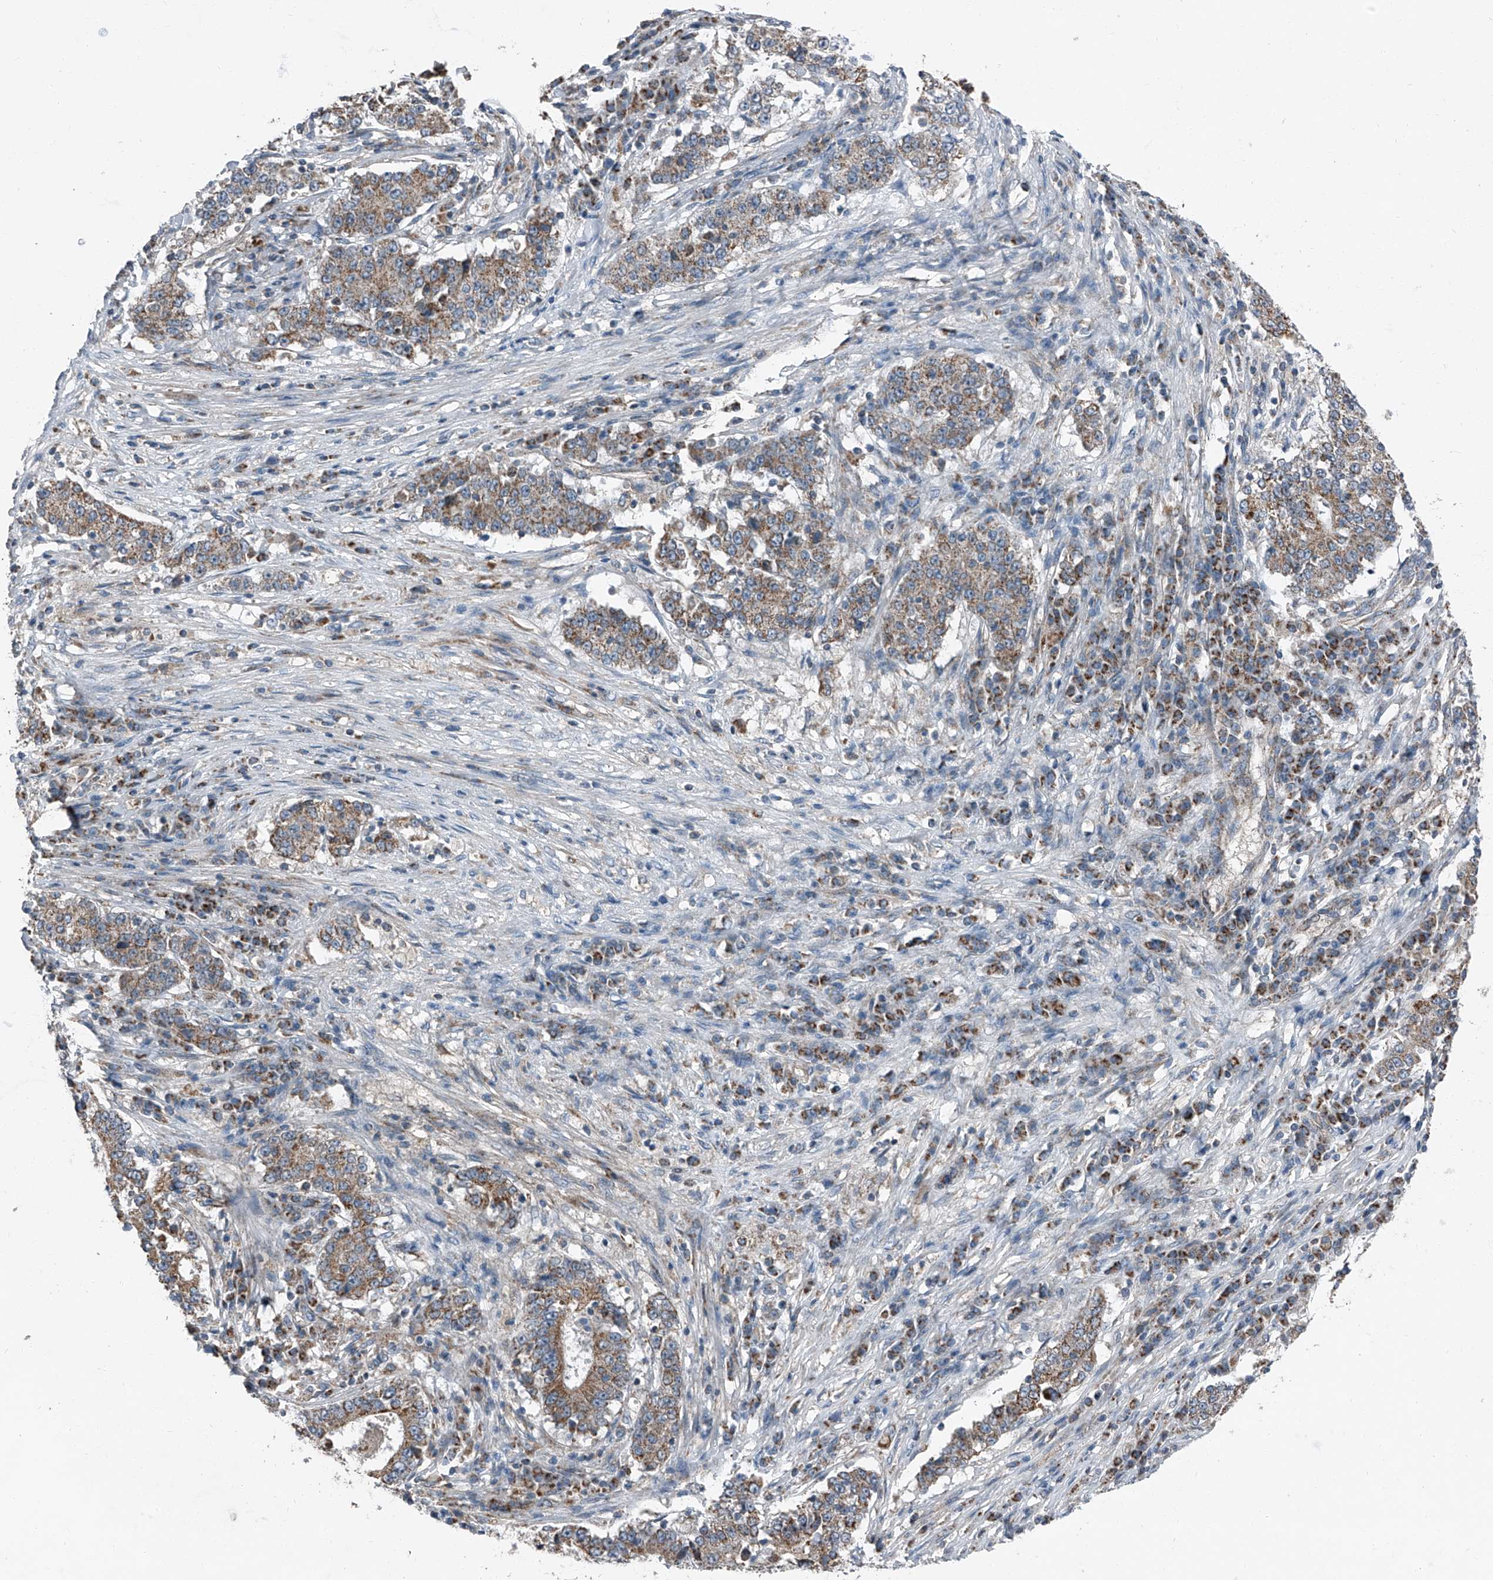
{"staining": {"intensity": "moderate", "quantity": ">75%", "location": "cytoplasmic/membranous"}, "tissue": "stomach cancer", "cell_type": "Tumor cells", "image_type": "cancer", "snomed": [{"axis": "morphology", "description": "Adenocarcinoma, NOS"}, {"axis": "topography", "description": "Stomach"}], "caption": "Stomach cancer (adenocarcinoma) tissue reveals moderate cytoplasmic/membranous expression in about >75% of tumor cells, visualized by immunohistochemistry.", "gene": "CHRNA7", "patient": {"sex": "male", "age": 59}}